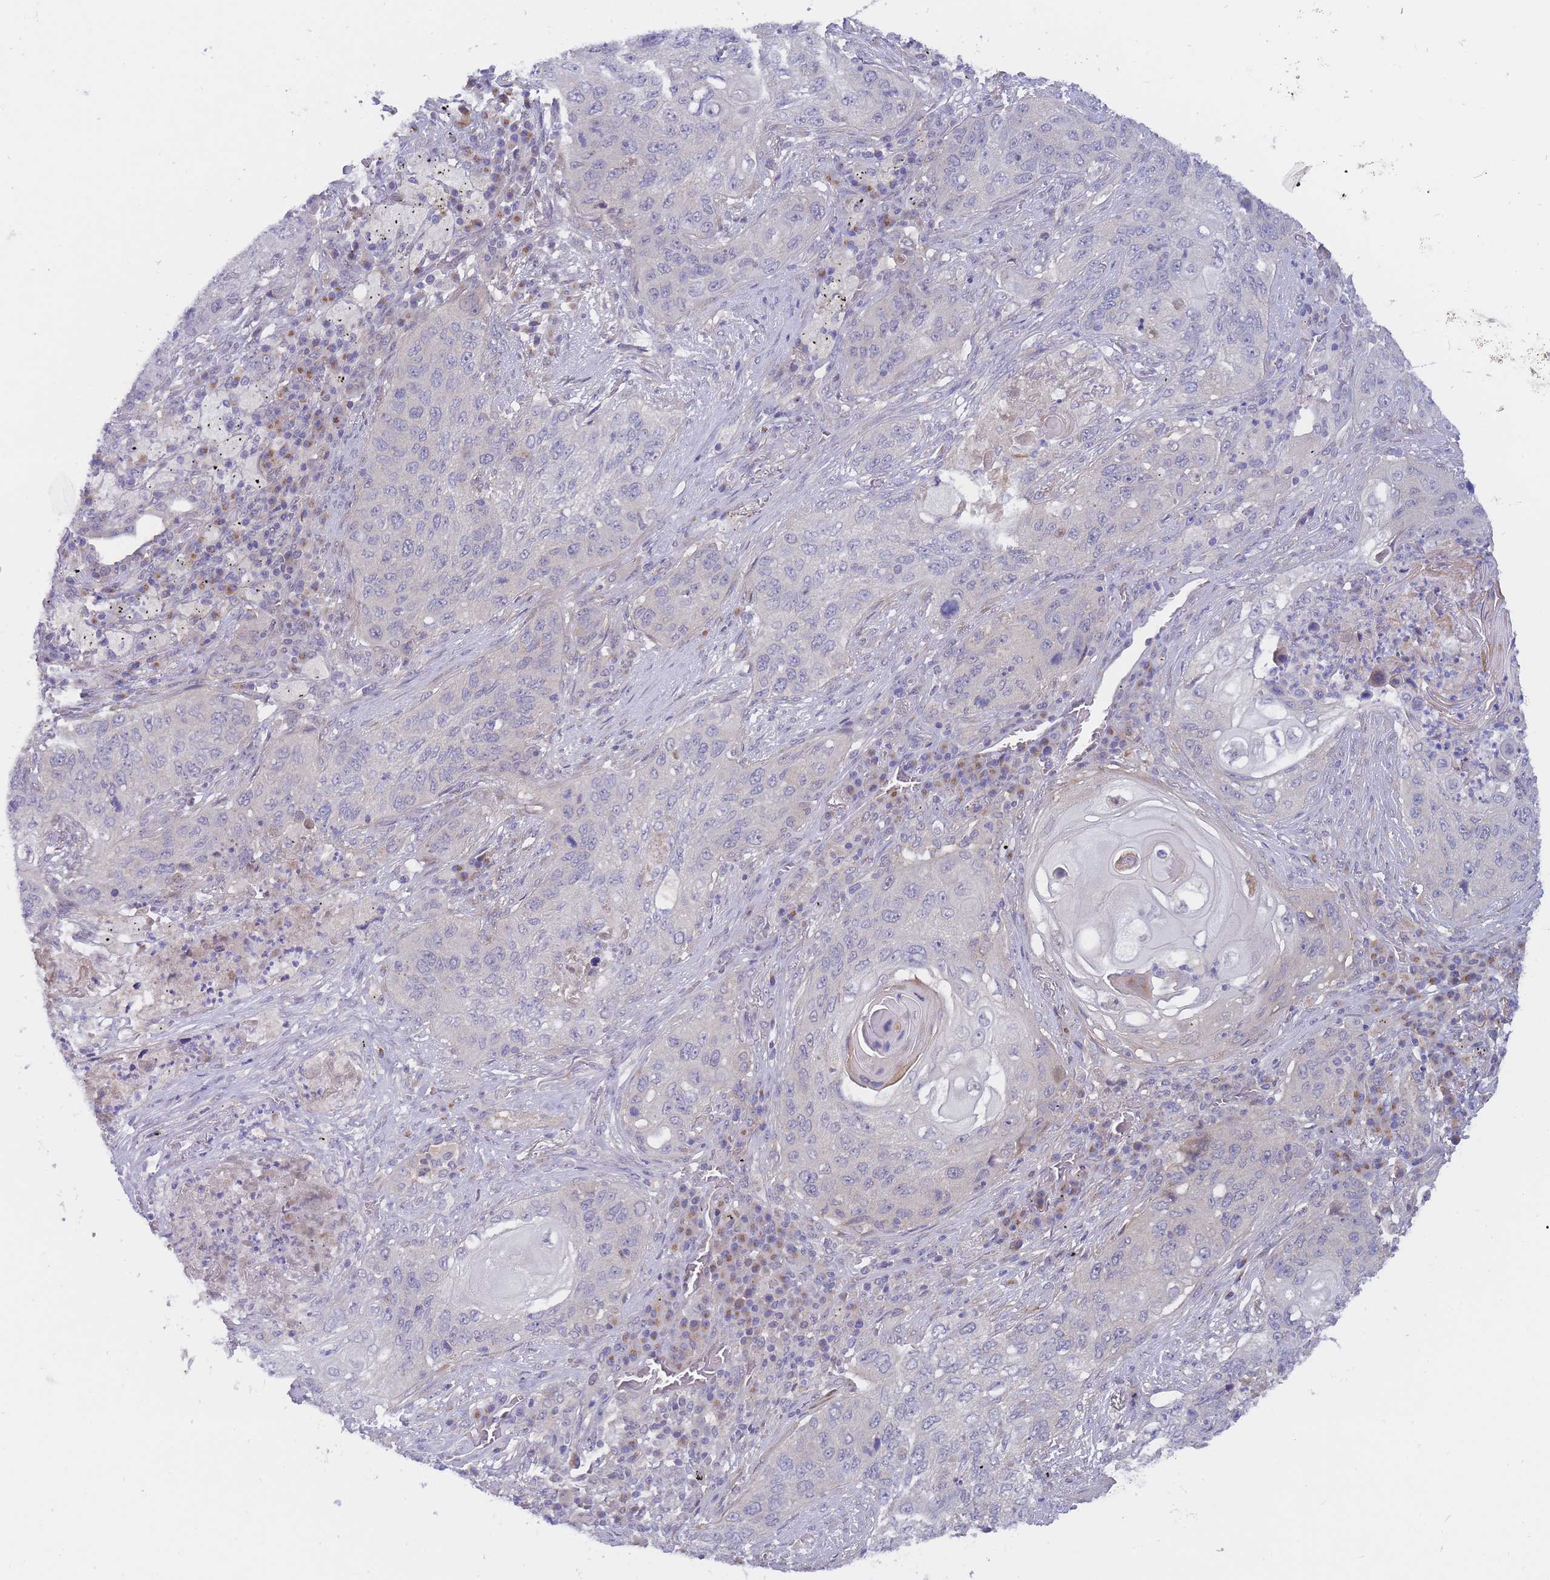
{"staining": {"intensity": "negative", "quantity": "none", "location": "none"}, "tissue": "lung cancer", "cell_type": "Tumor cells", "image_type": "cancer", "snomed": [{"axis": "morphology", "description": "Squamous cell carcinoma, NOS"}, {"axis": "topography", "description": "Lung"}], "caption": "This is a micrograph of immunohistochemistry (IHC) staining of squamous cell carcinoma (lung), which shows no staining in tumor cells. (Stains: DAB (3,3'-diaminobenzidine) immunohistochemistry (IHC) with hematoxylin counter stain, Microscopy: brightfield microscopy at high magnification).", "gene": "APOL4", "patient": {"sex": "female", "age": 63}}